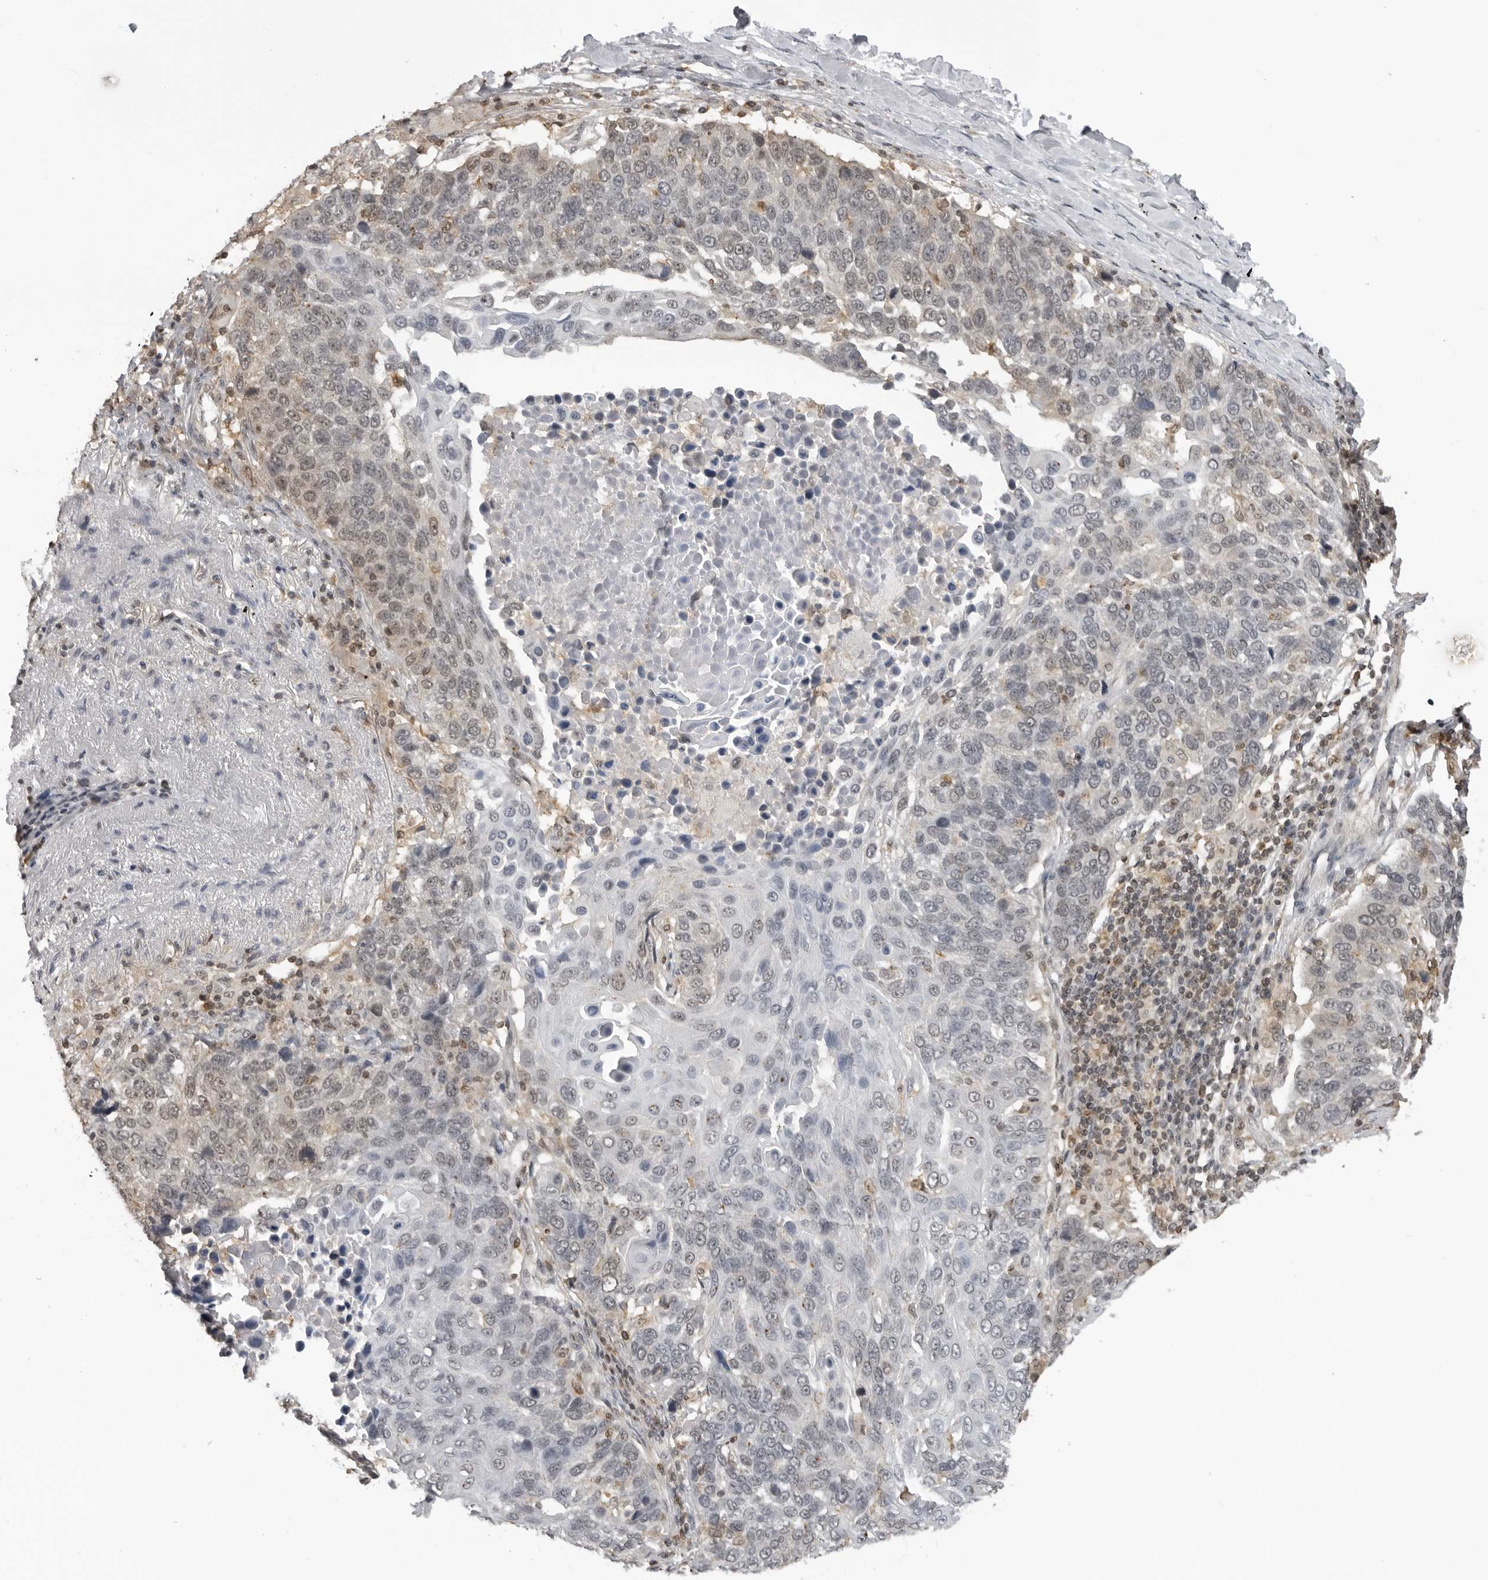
{"staining": {"intensity": "weak", "quantity": "25%-75%", "location": "nuclear"}, "tissue": "lung cancer", "cell_type": "Tumor cells", "image_type": "cancer", "snomed": [{"axis": "morphology", "description": "Squamous cell carcinoma, NOS"}, {"axis": "topography", "description": "Lung"}], "caption": "A high-resolution histopathology image shows immunohistochemistry staining of lung cancer, which shows weak nuclear staining in about 25%-75% of tumor cells.", "gene": "PDCL3", "patient": {"sex": "male", "age": 66}}